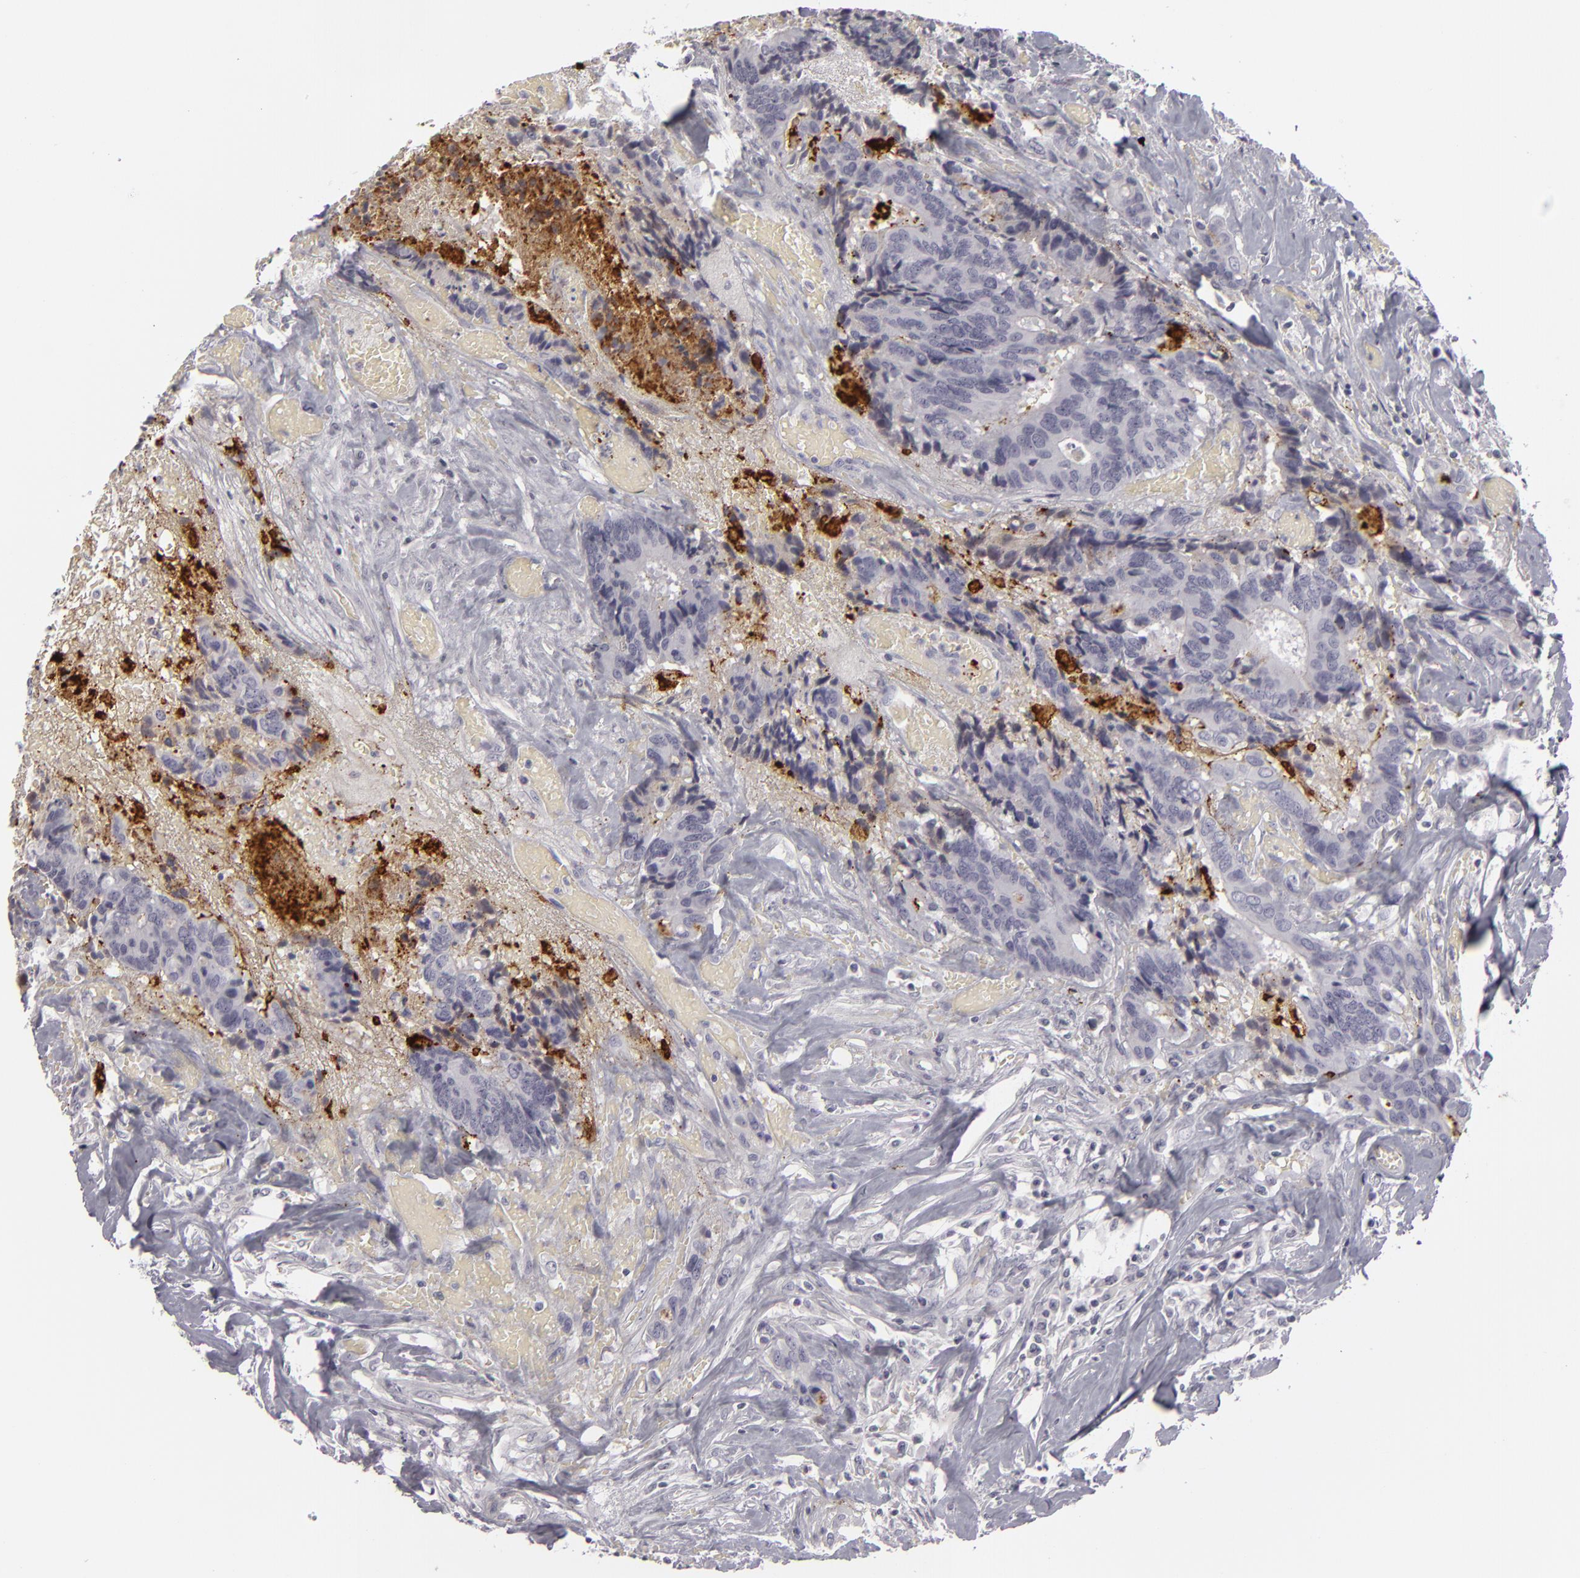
{"staining": {"intensity": "negative", "quantity": "none", "location": "none"}, "tissue": "colorectal cancer", "cell_type": "Tumor cells", "image_type": "cancer", "snomed": [{"axis": "morphology", "description": "Adenocarcinoma, NOS"}, {"axis": "topography", "description": "Rectum"}], "caption": "DAB immunohistochemical staining of human adenocarcinoma (colorectal) exhibits no significant staining in tumor cells.", "gene": "C9", "patient": {"sex": "male", "age": 55}}